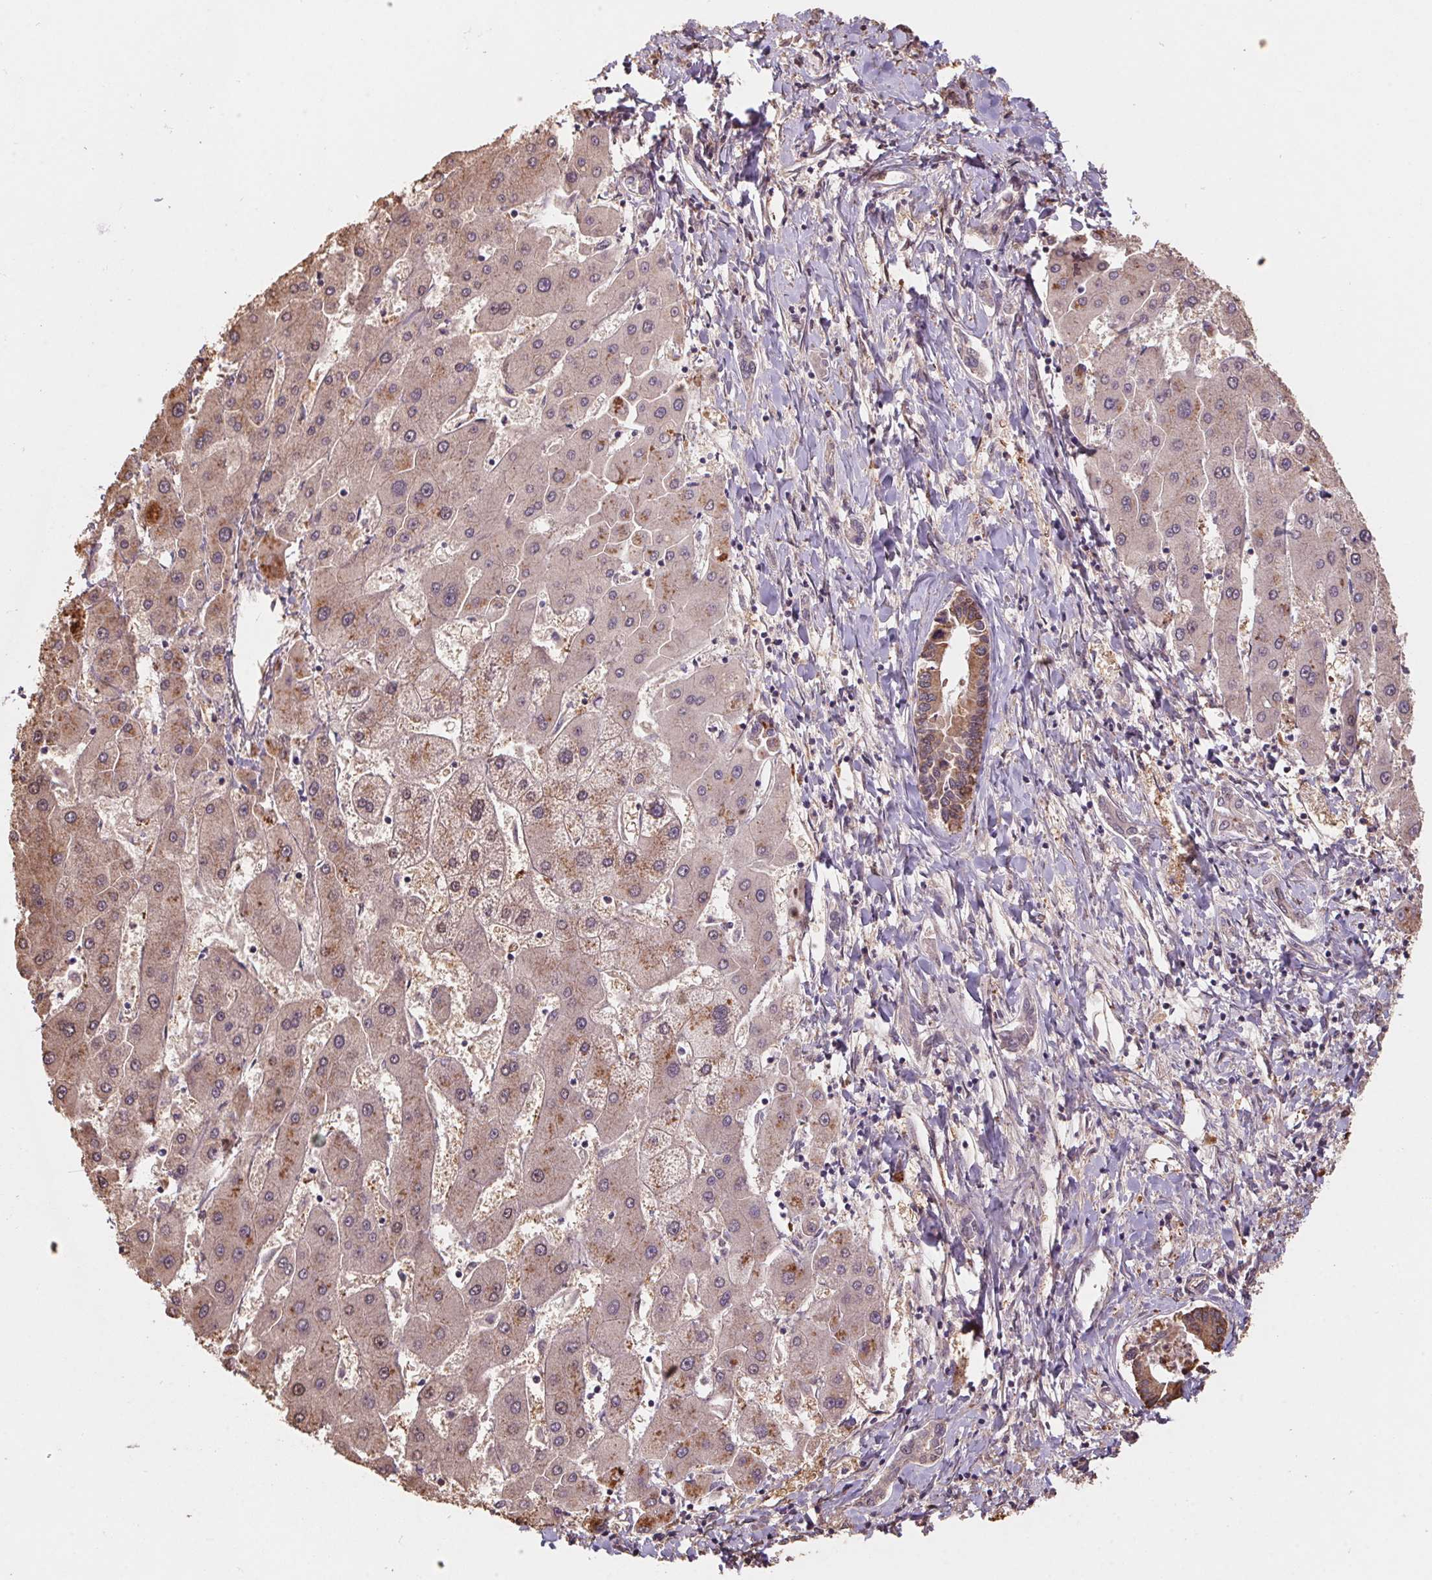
{"staining": {"intensity": "strong", "quantity": "25%-75%", "location": "cytoplasmic/membranous"}, "tissue": "liver cancer", "cell_type": "Tumor cells", "image_type": "cancer", "snomed": [{"axis": "morphology", "description": "Cholangiocarcinoma"}, {"axis": "topography", "description": "Liver"}], "caption": "Immunohistochemical staining of human liver cancer (cholangiocarcinoma) demonstrates high levels of strong cytoplasmic/membranous protein staining in approximately 25%-75% of tumor cells.", "gene": "CUTA", "patient": {"sex": "male", "age": 66}}